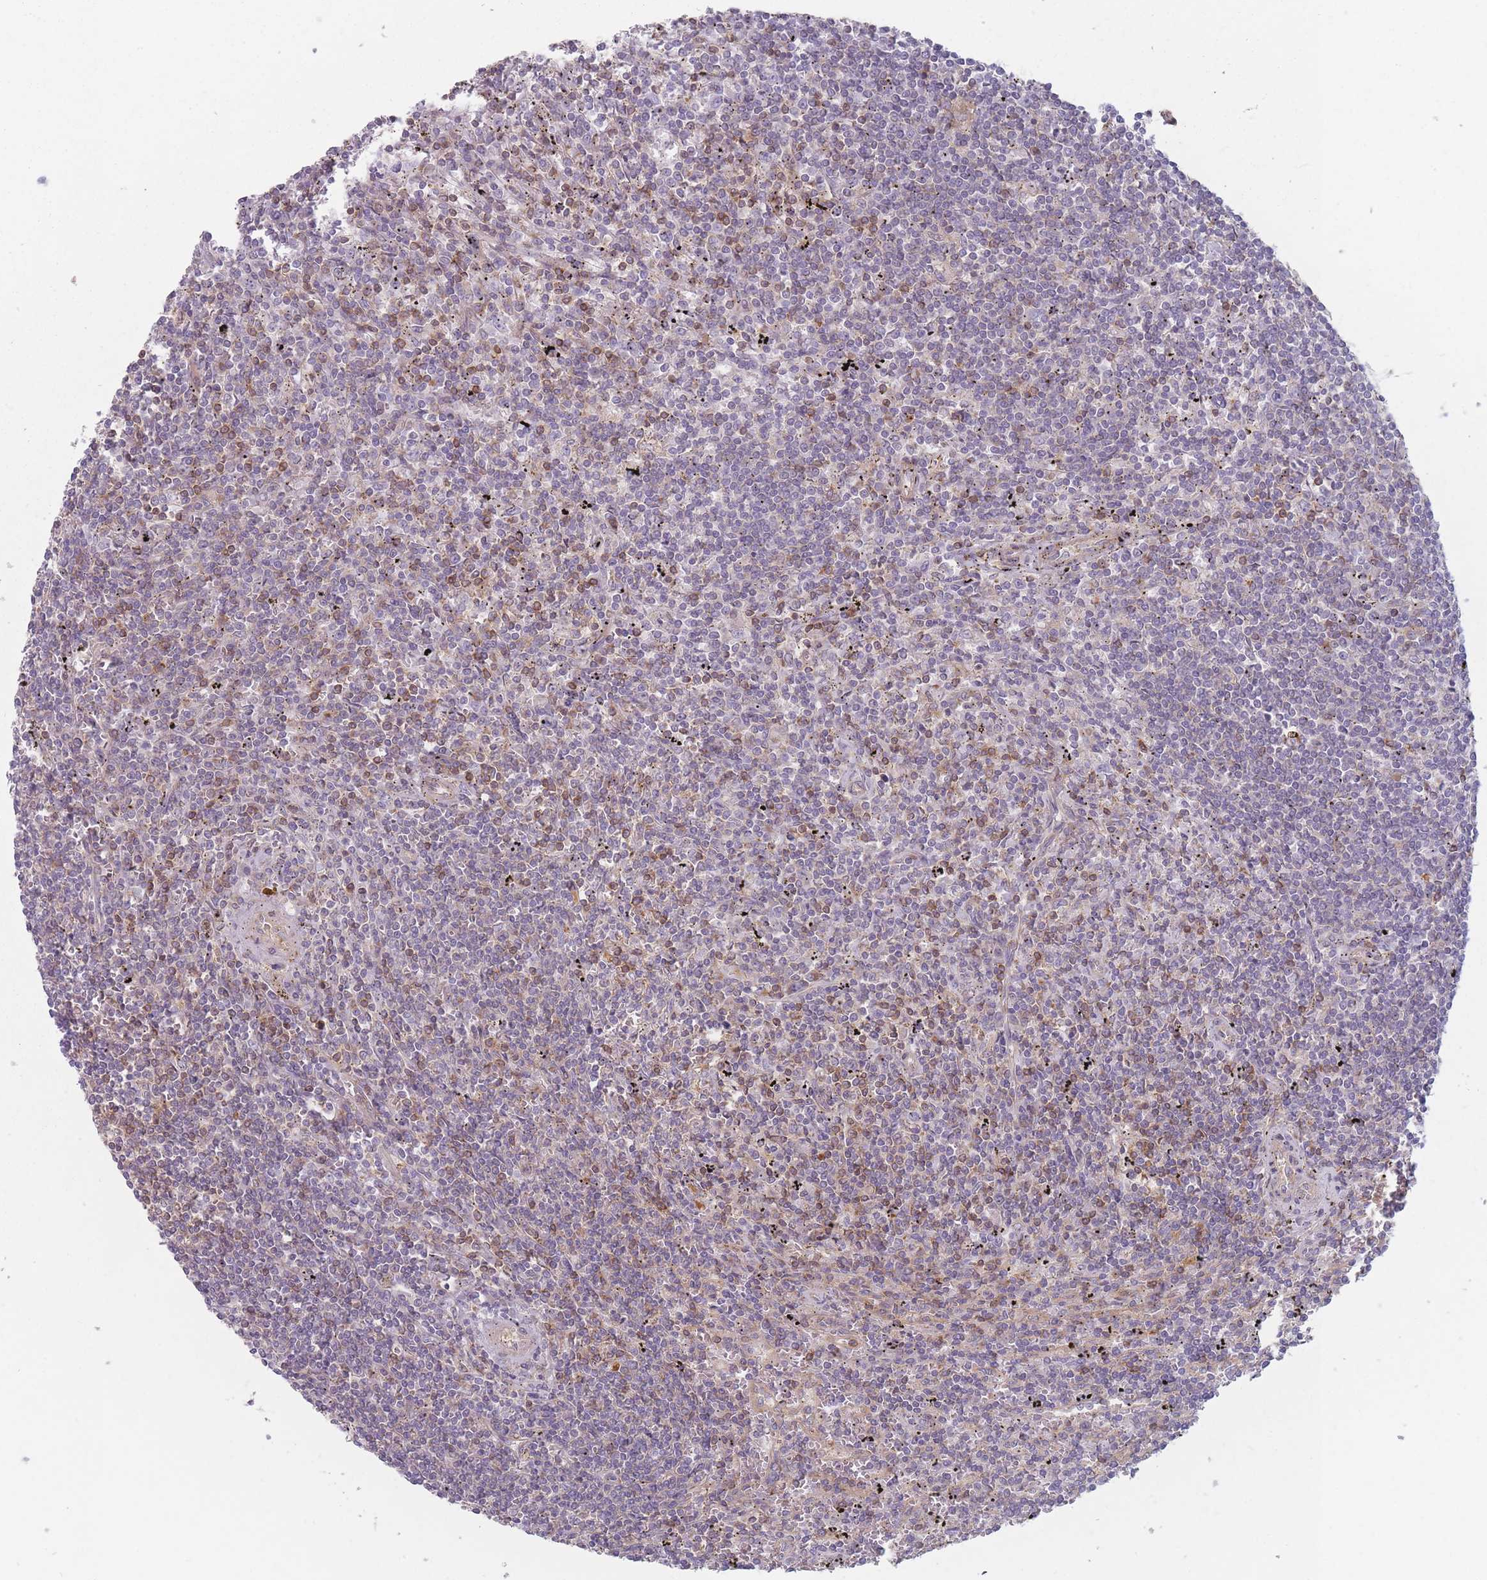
{"staining": {"intensity": "negative", "quantity": "none", "location": "none"}, "tissue": "lymphoma", "cell_type": "Tumor cells", "image_type": "cancer", "snomed": [{"axis": "morphology", "description": "Malignant lymphoma, non-Hodgkin's type, Low grade"}, {"axis": "topography", "description": "Spleen"}], "caption": "High power microscopy photomicrograph of an IHC photomicrograph of malignant lymphoma, non-Hodgkin's type (low-grade), revealing no significant staining in tumor cells. (DAB (3,3'-diaminobenzidine) immunohistochemistry, high magnification).", "gene": "HSBP1L1", "patient": {"sex": "male", "age": 76}}